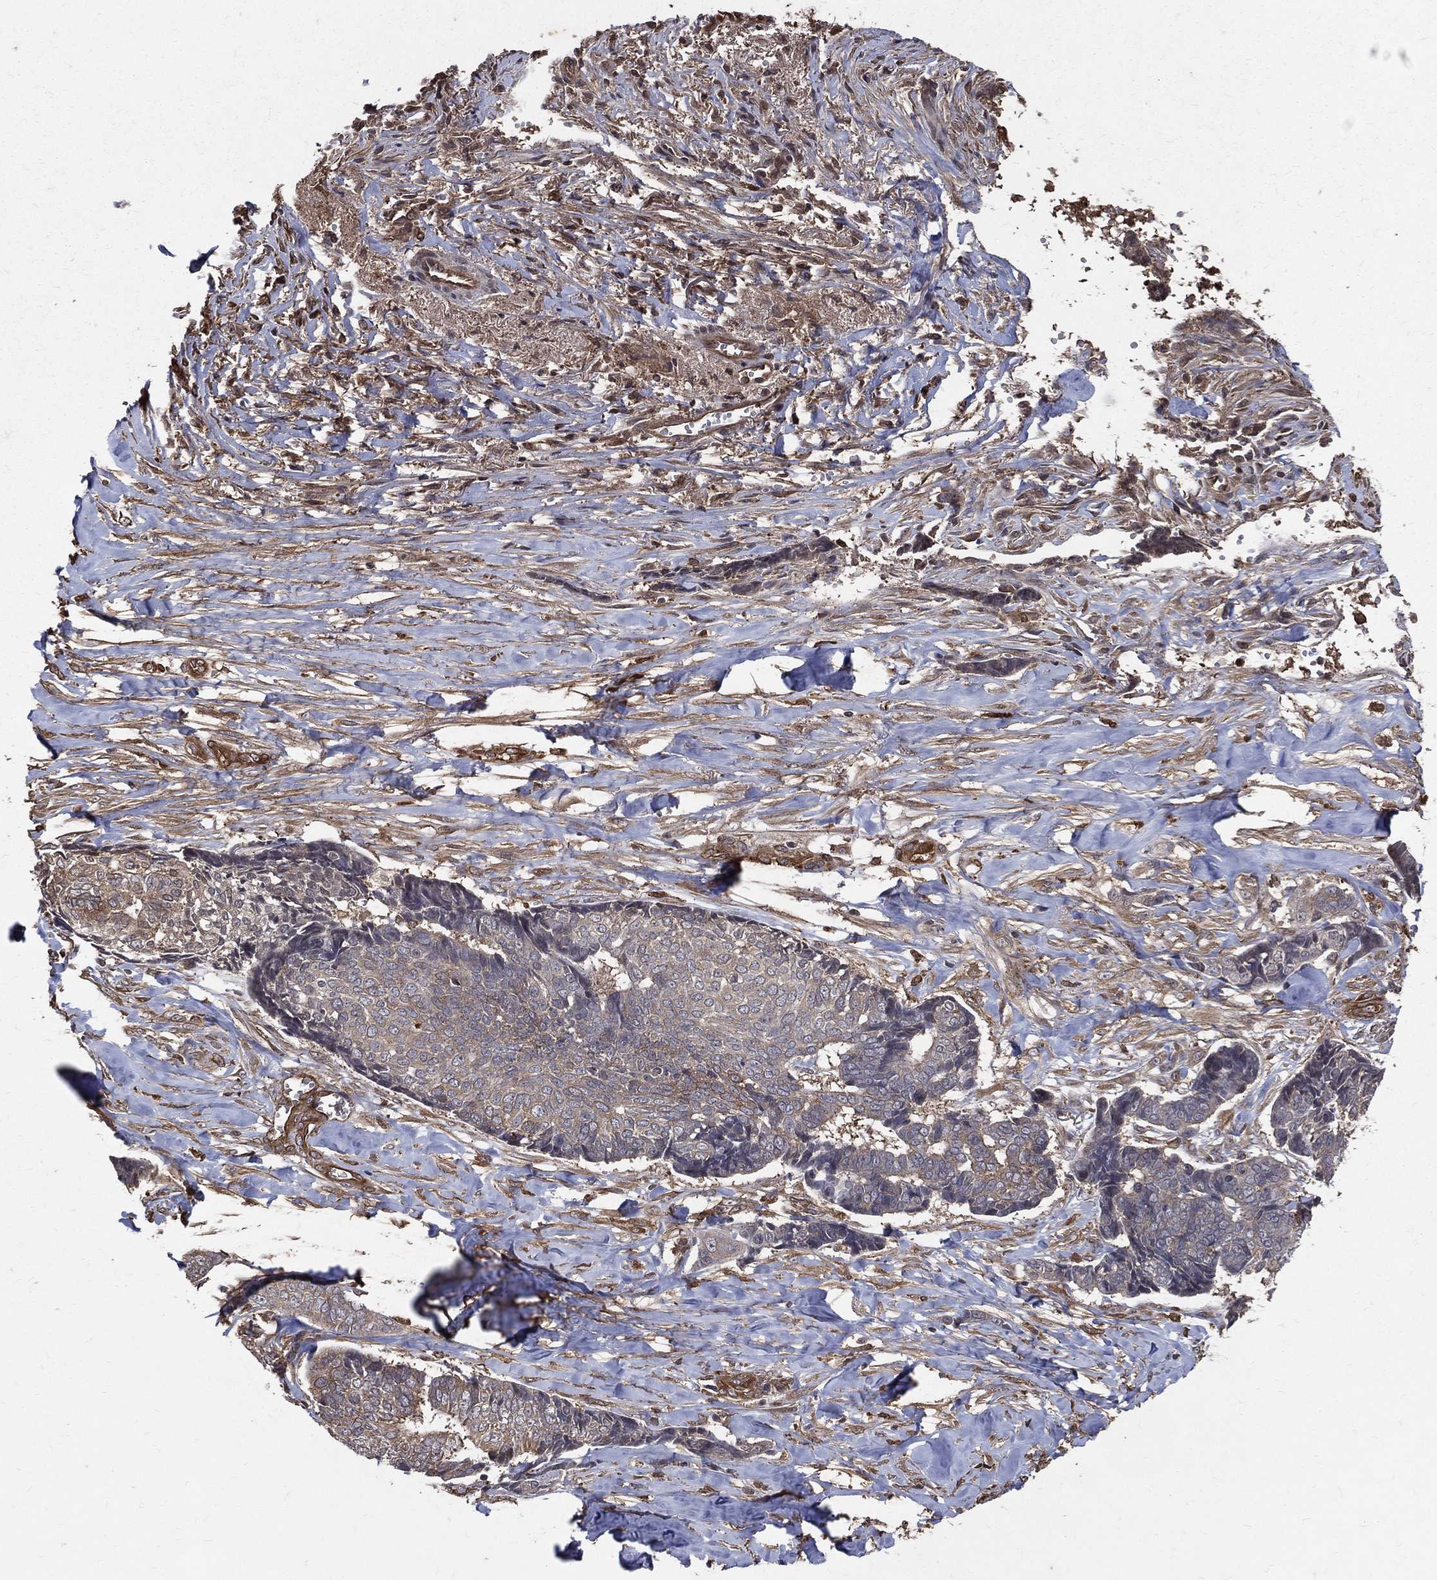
{"staining": {"intensity": "weak", "quantity": "<25%", "location": "cytoplasmic/membranous"}, "tissue": "skin cancer", "cell_type": "Tumor cells", "image_type": "cancer", "snomed": [{"axis": "morphology", "description": "Basal cell carcinoma"}, {"axis": "topography", "description": "Skin"}], "caption": "IHC histopathology image of neoplastic tissue: human skin cancer (basal cell carcinoma) stained with DAB displays no significant protein positivity in tumor cells.", "gene": "DPYSL2", "patient": {"sex": "male", "age": 86}}